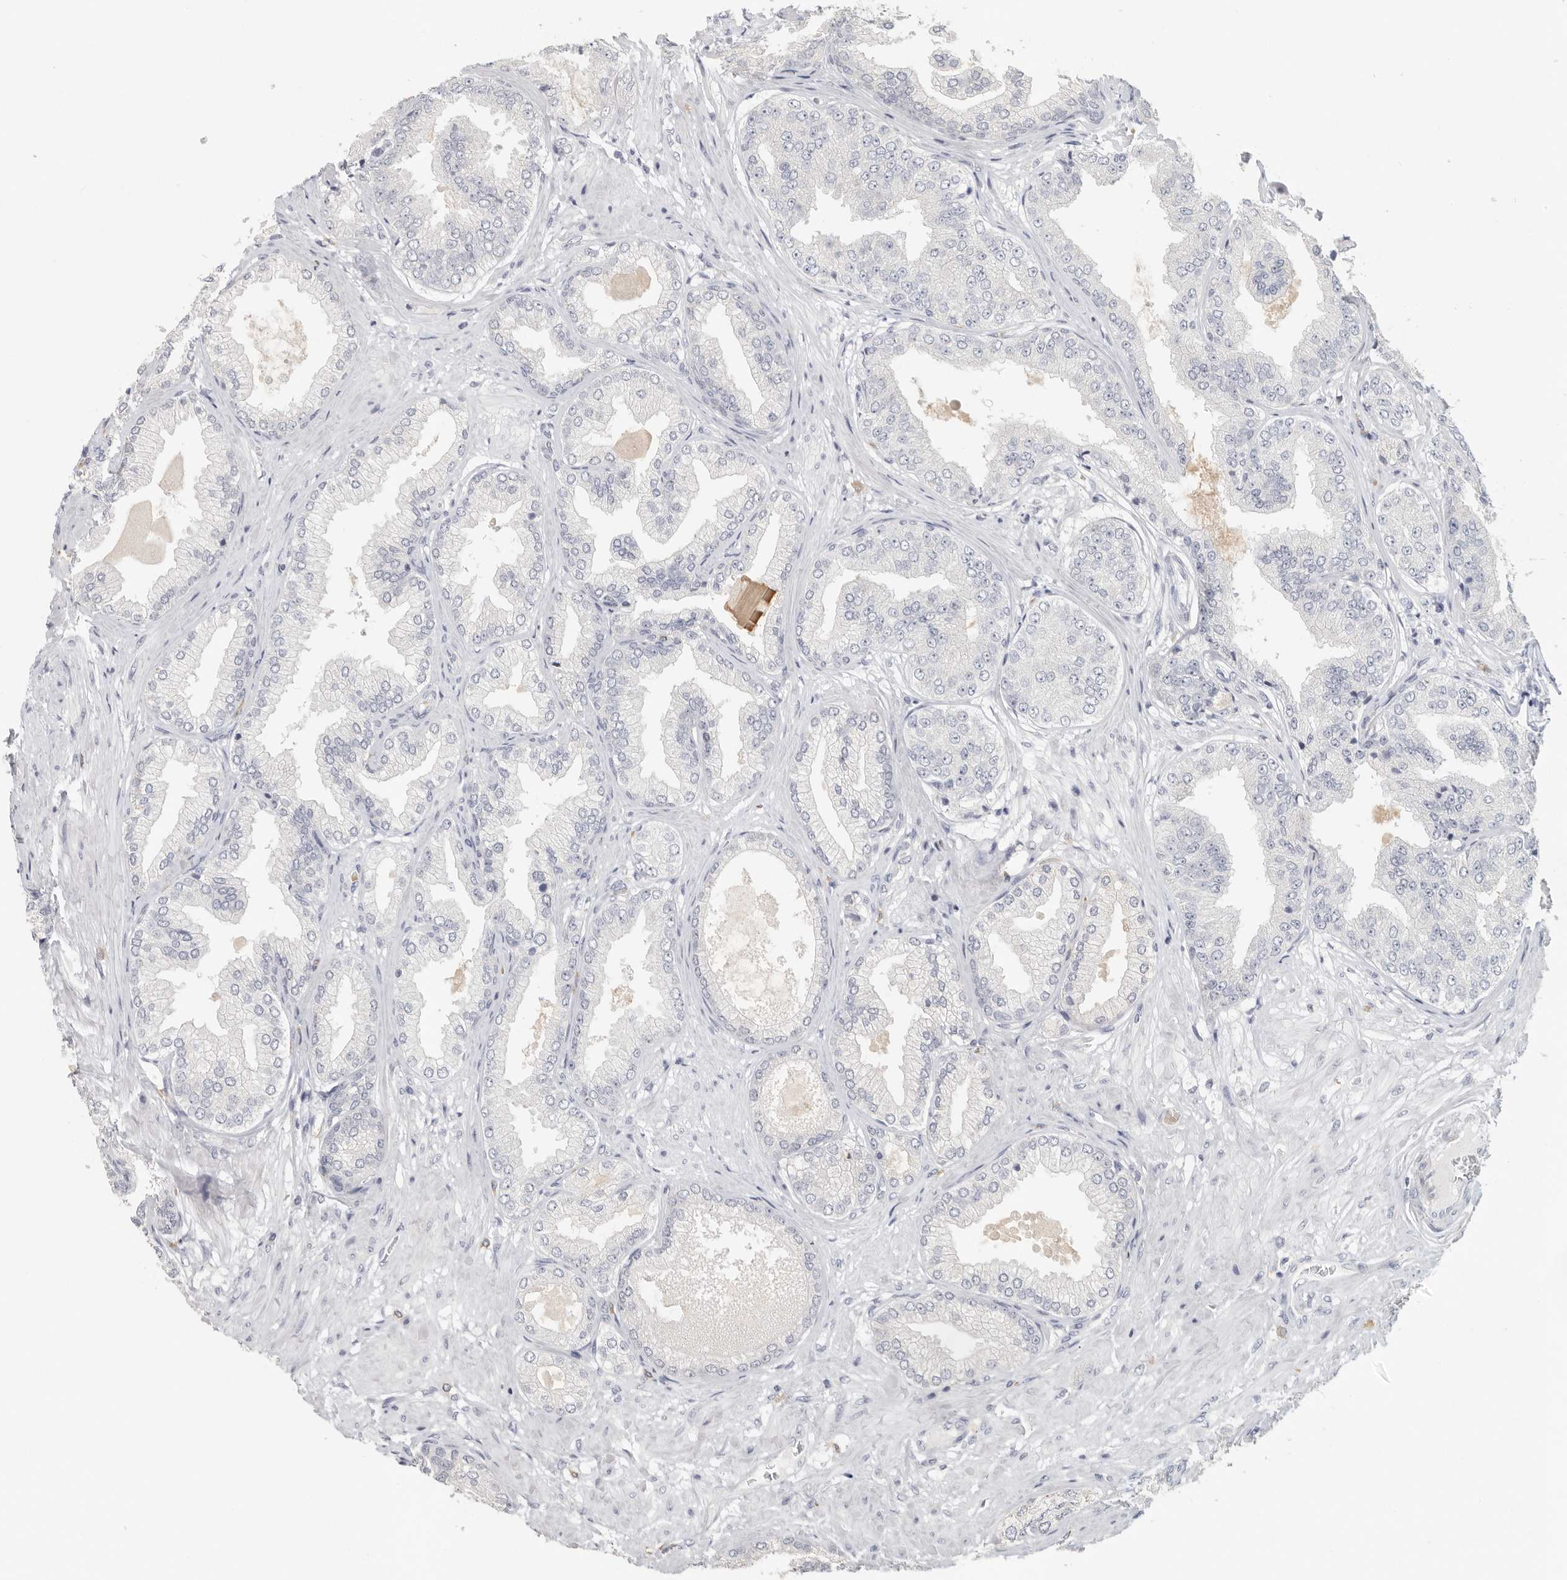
{"staining": {"intensity": "negative", "quantity": "none", "location": "none"}, "tissue": "prostate cancer", "cell_type": "Tumor cells", "image_type": "cancer", "snomed": [{"axis": "morphology", "description": "Adenocarcinoma, Low grade"}, {"axis": "topography", "description": "Prostate"}], "caption": "This histopathology image is of adenocarcinoma (low-grade) (prostate) stained with IHC to label a protein in brown with the nuclei are counter-stained blue. There is no staining in tumor cells. (DAB (3,3'-diaminobenzidine) IHC, high magnification).", "gene": "DNAJC11", "patient": {"sex": "male", "age": 63}}